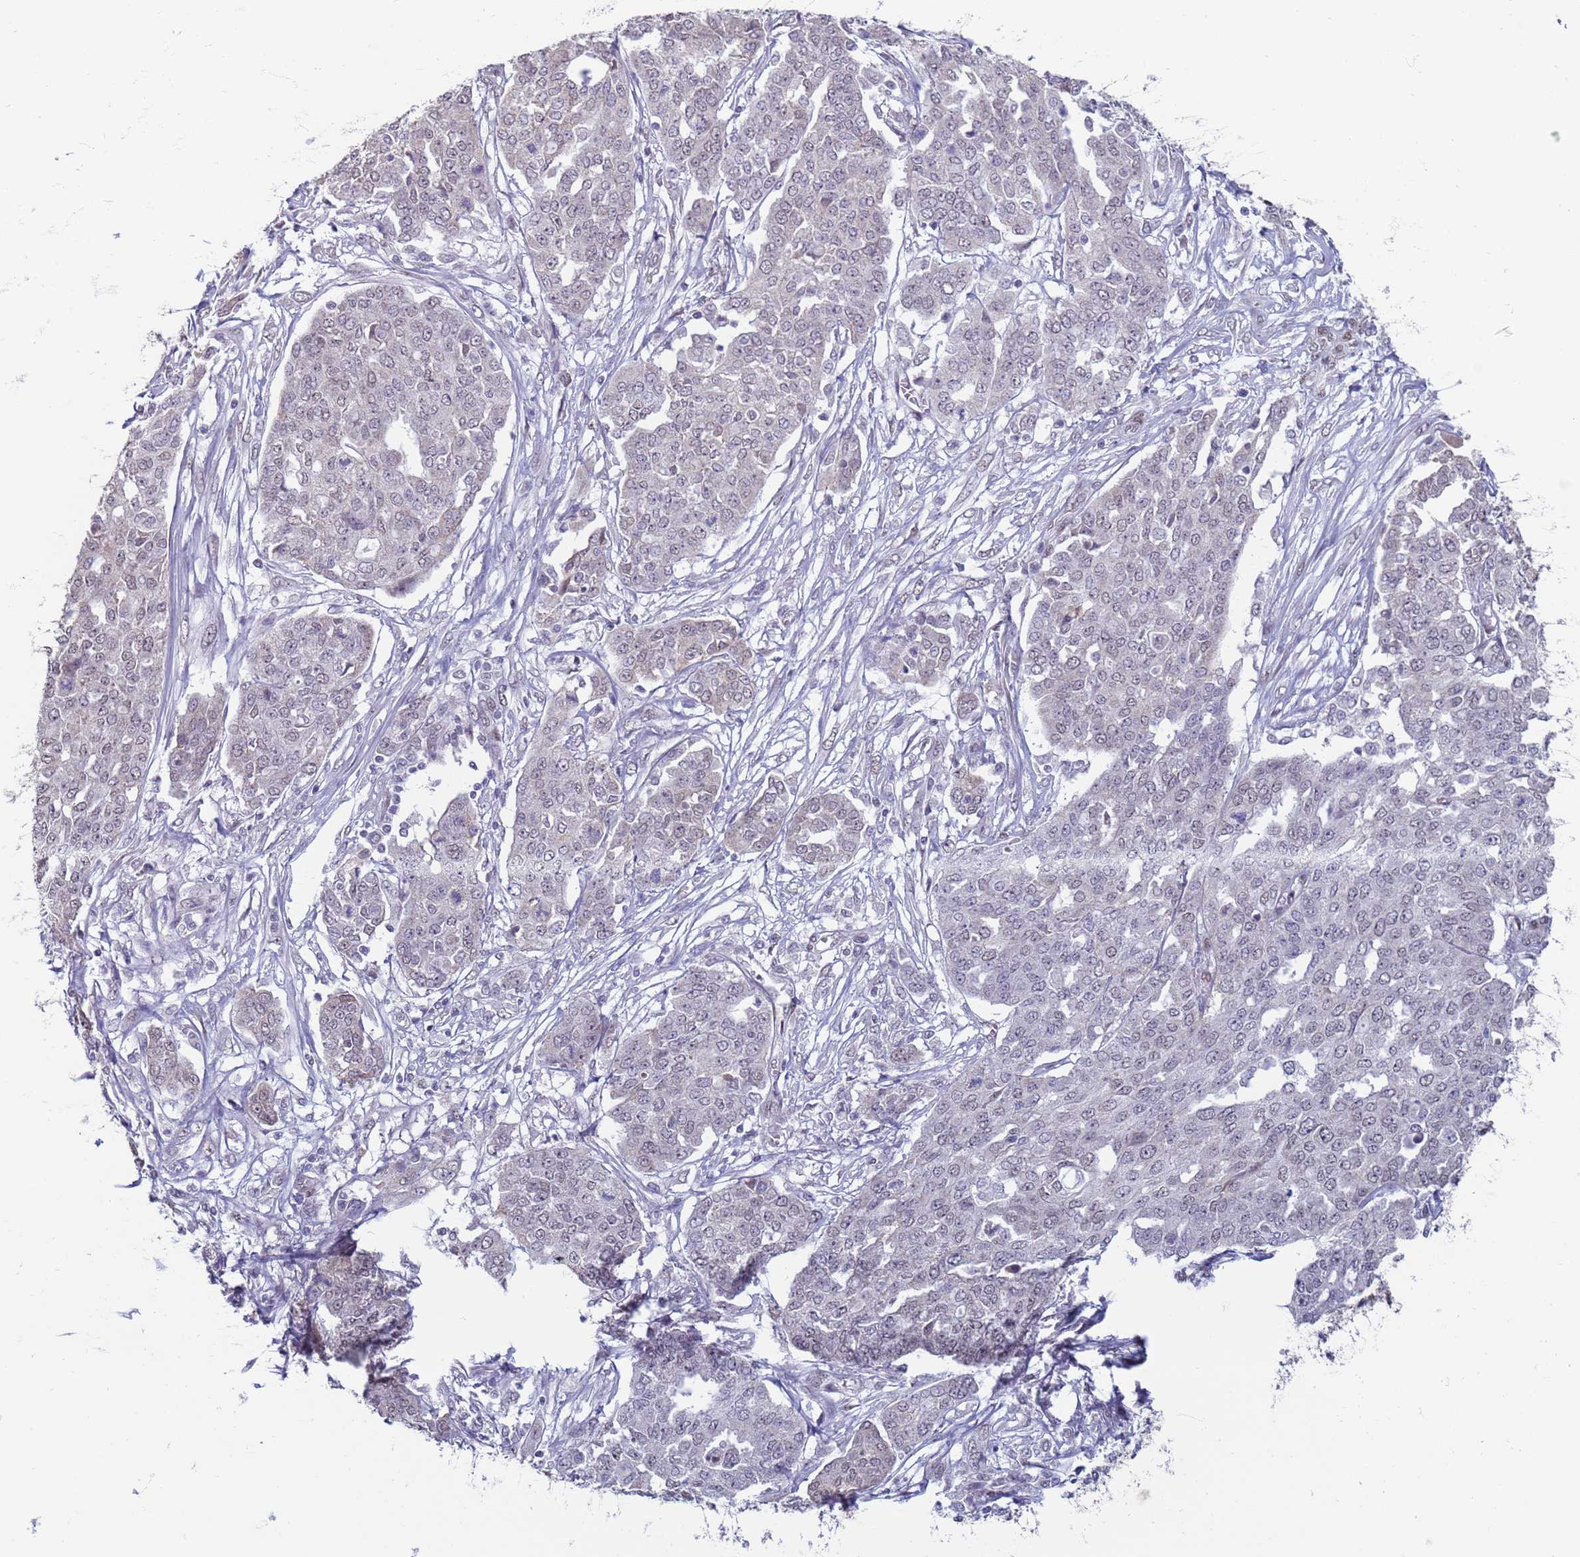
{"staining": {"intensity": "weak", "quantity": "25%-75%", "location": "nuclear"}, "tissue": "ovarian cancer", "cell_type": "Tumor cells", "image_type": "cancer", "snomed": [{"axis": "morphology", "description": "Cystadenocarcinoma, serous, NOS"}, {"axis": "topography", "description": "Soft tissue"}, {"axis": "topography", "description": "Ovary"}], "caption": "A brown stain highlights weak nuclear expression of a protein in ovarian cancer (serous cystadenocarcinoma) tumor cells. Nuclei are stained in blue.", "gene": "SAE1", "patient": {"sex": "female", "age": 57}}